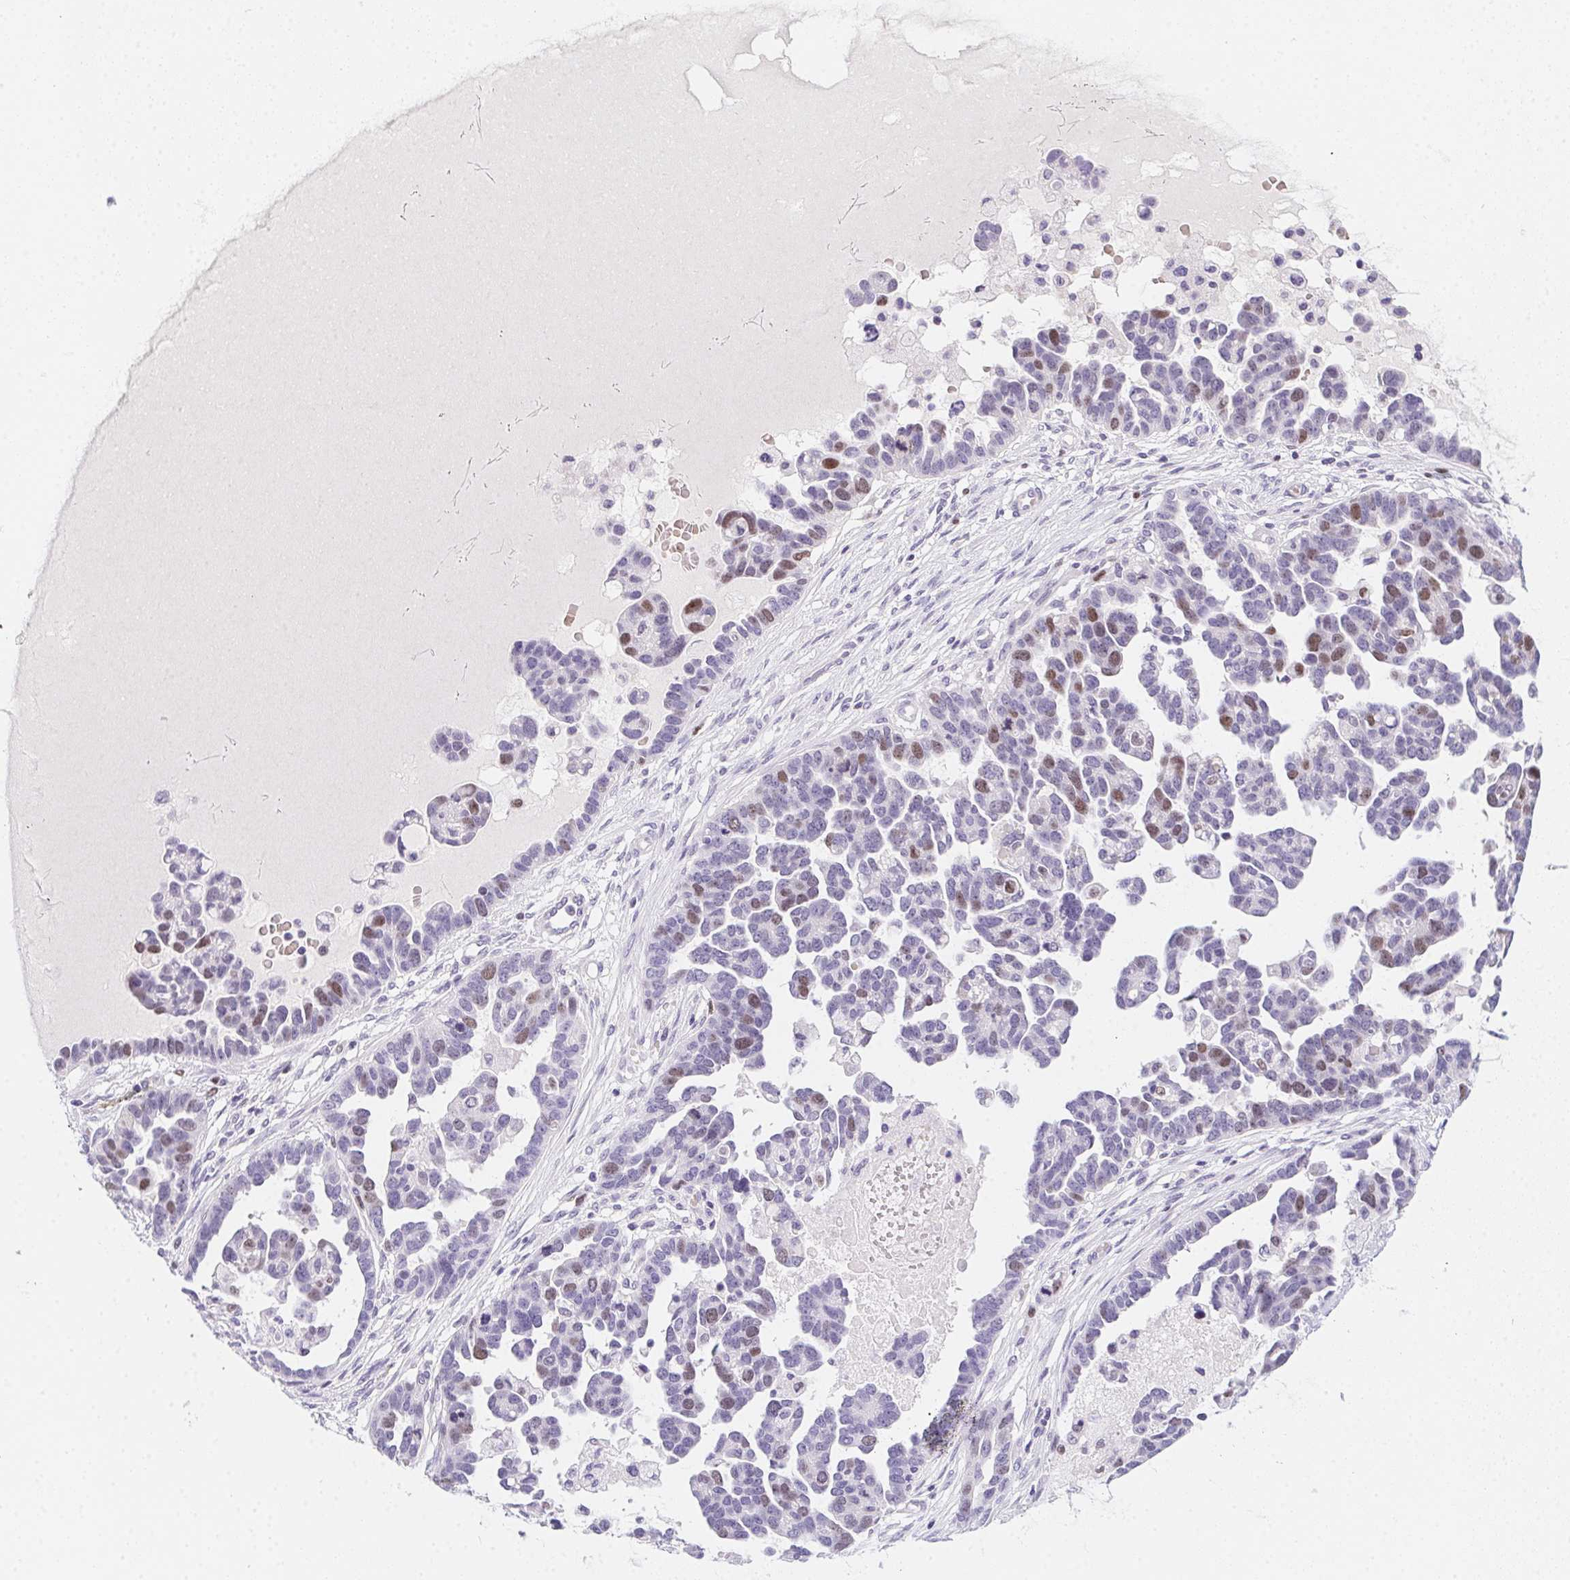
{"staining": {"intensity": "moderate", "quantity": "25%-75%", "location": "nuclear"}, "tissue": "ovarian cancer", "cell_type": "Tumor cells", "image_type": "cancer", "snomed": [{"axis": "morphology", "description": "Cystadenocarcinoma, serous, NOS"}, {"axis": "topography", "description": "Ovary"}], "caption": "Ovarian cancer (serous cystadenocarcinoma) stained with a brown dye reveals moderate nuclear positive positivity in approximately 25%-75% of tumor cells.", "gene": "HELLS", "patient": {"sex": "female", "age": 54}}